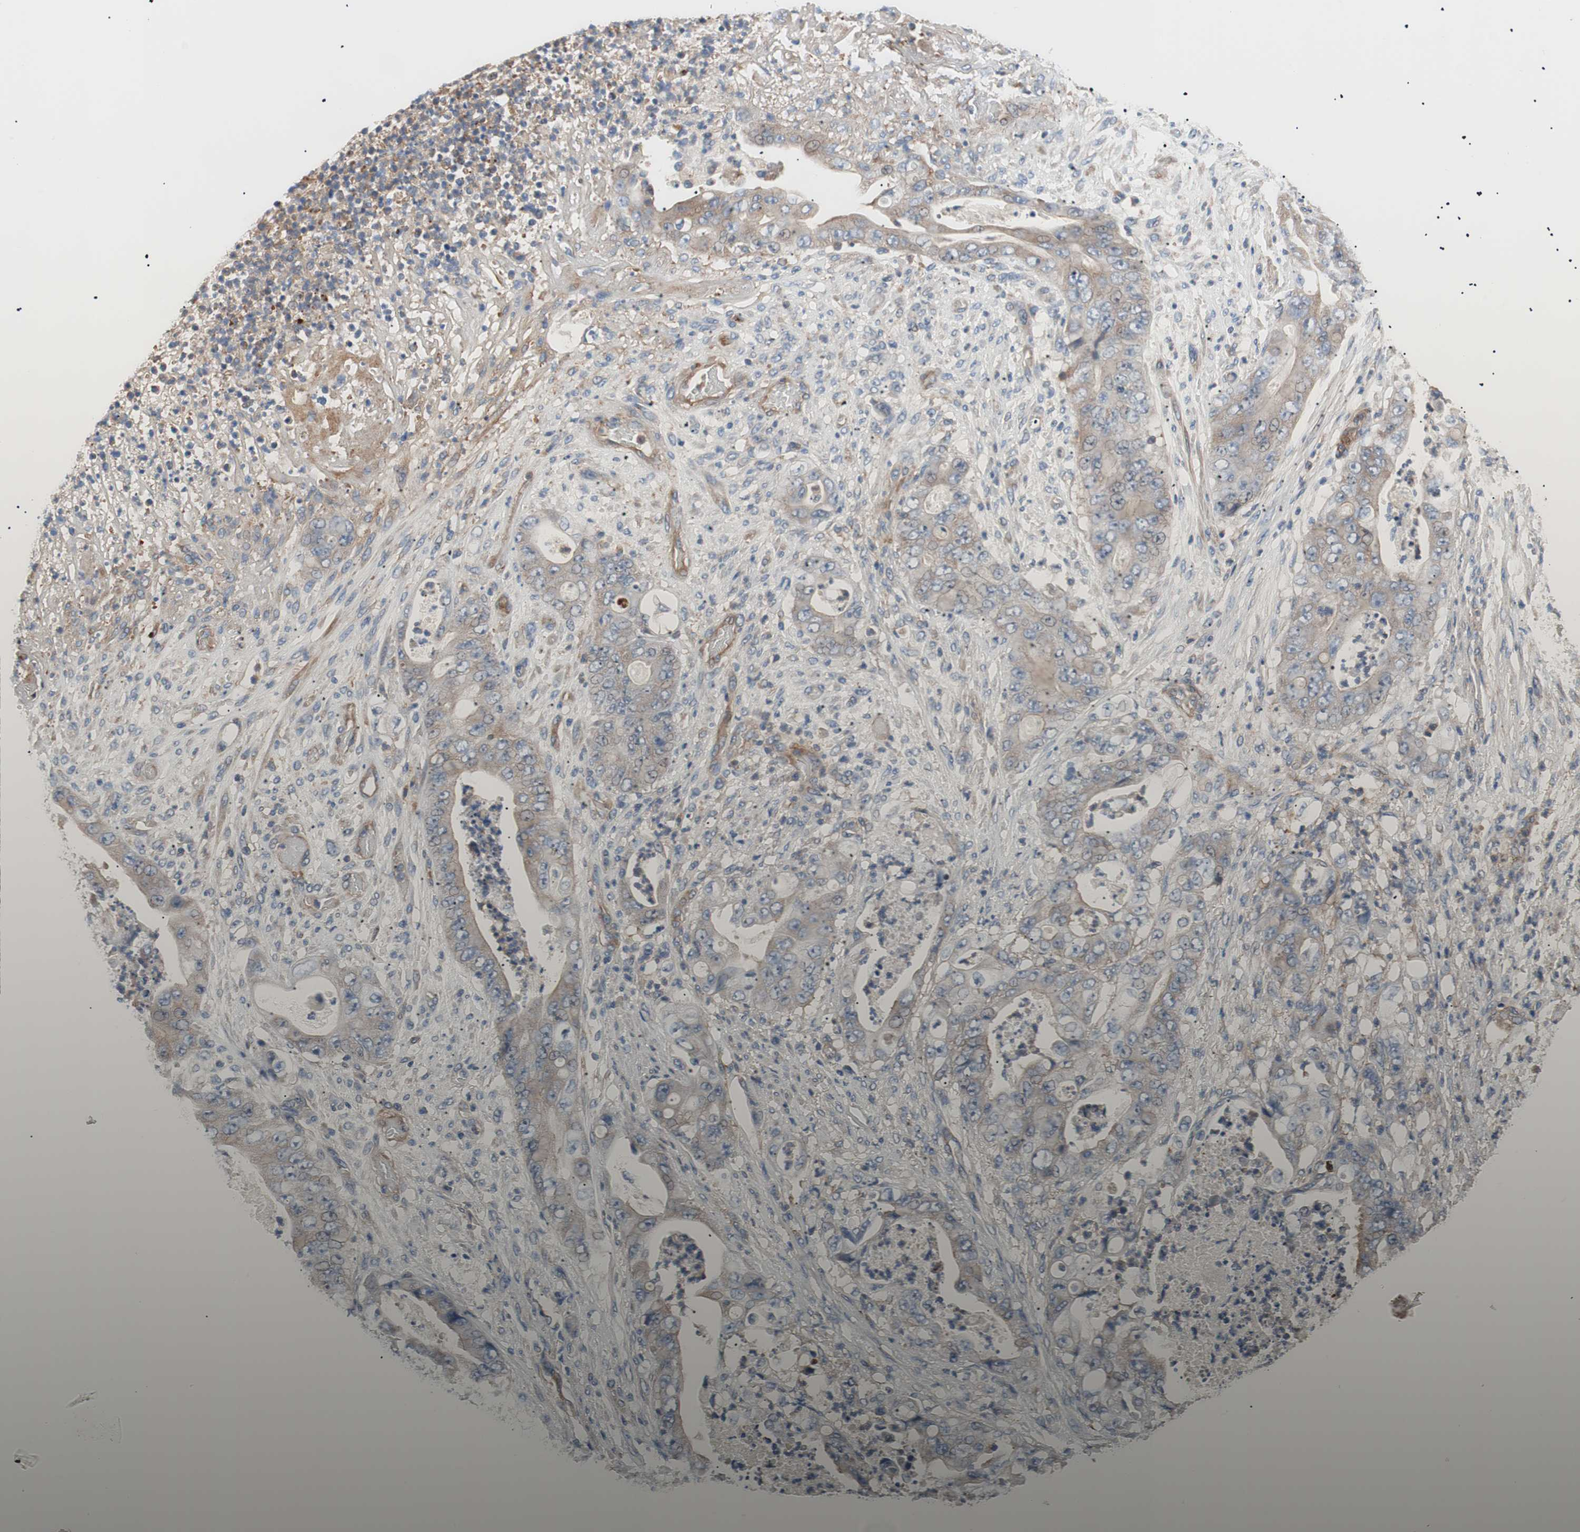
{"staining": {"intensity": "weak", "quantity": "25%-75%", "location": "cytoplasmic/membranous"}, "tissue": "stomach cancer", "cell_type": "Tumor cells", "image_type": "cancer", "snomed": [{"axis": "morphology", "description": "Adenocarcinoma, NOS"}, {"axis": "topography", "description": "Stomach"}], "caption": "Stomach cancer stained with immunohistochemistry exhibits weak cytoplasmic/membranous staining in about 25%-75% of tumor cells.", "gene": "GPR160", "patient": {"sex": "female", "age": 73}}